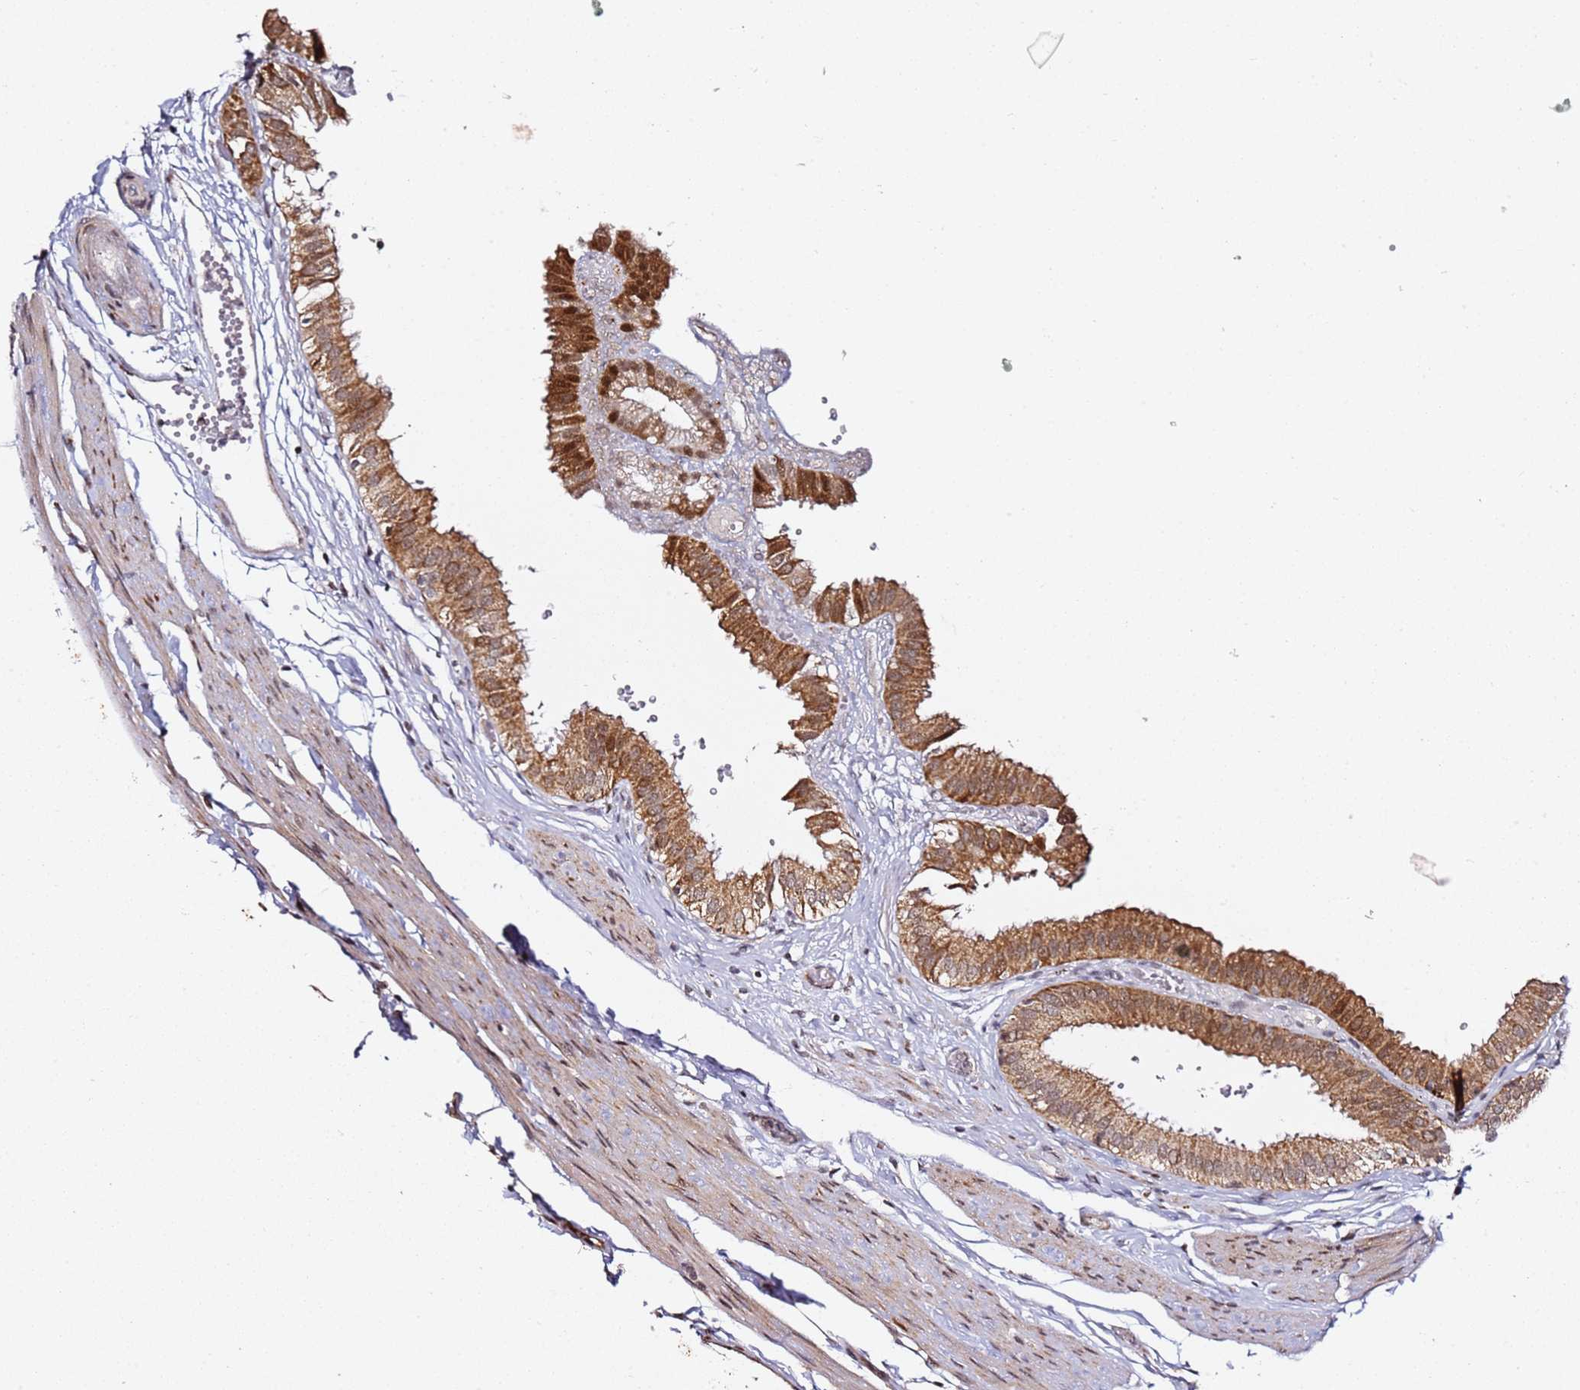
{"staining": {"intensity": "moderate", "quantity": ">75%", "location": "cytoplasmic/membranous,nuclear"}, "tissue": "gallbladder", "cell_type": "Glandular cells", "image_type": "normal", "snomed": [{"axis": "morphology", "description": "Normal tissue, NOS"}, {"axis": "topography", "description": "Gallbladder"}], "caption": "Immunohistochemical staining of benign gallbladder displays medium levels of moderate cytoplasmic/membranous,nuclear staining in approximately >75% of glandular cells. (DAB (3,3'-diaminobenzidine) IHC, brown staining for protein, blue staining for nuclei).", "gene": "TP53AIP1", "patient": {"sex": "female", "age": 61}}